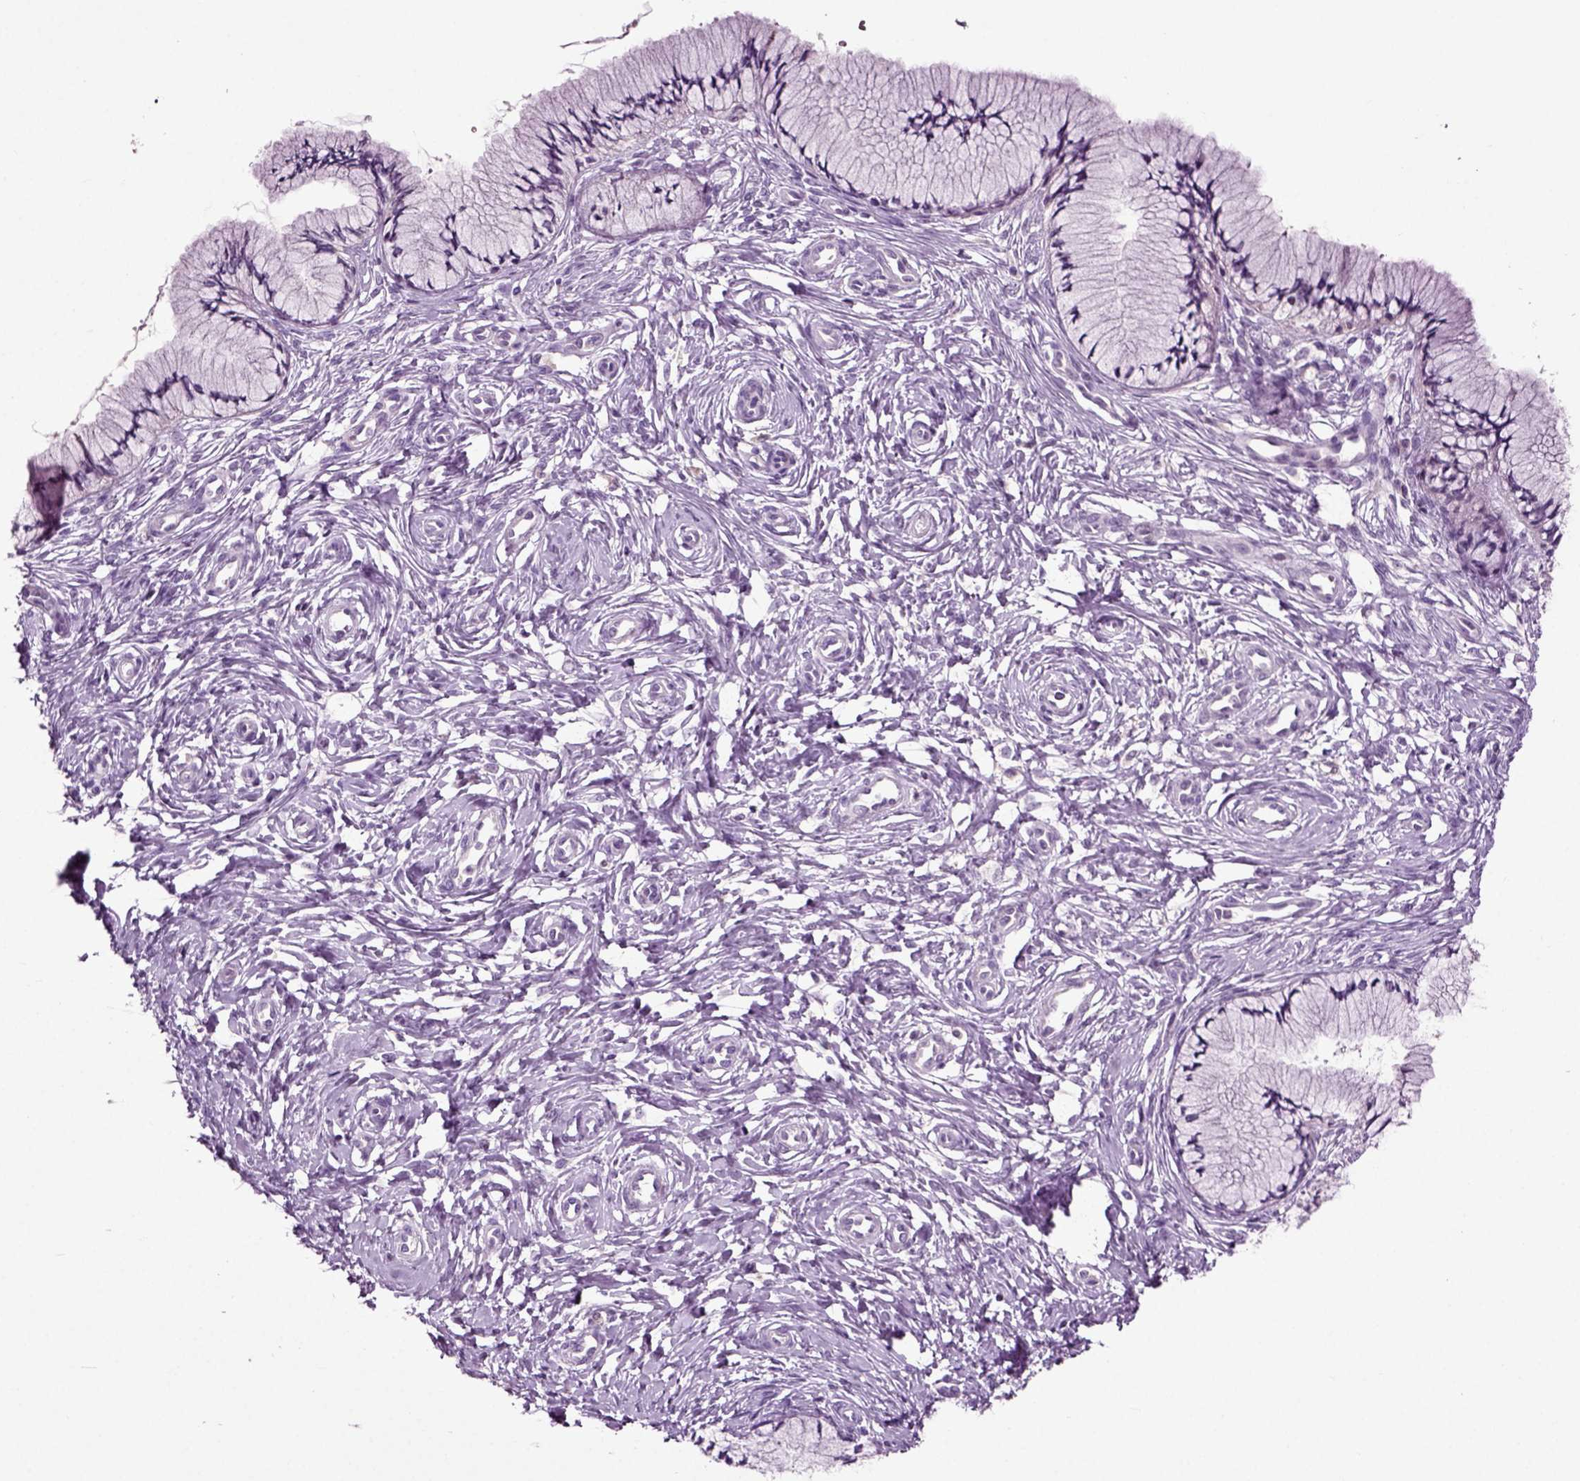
{"staining": {"intensity": "negative", "quantity": "none", "location": "none"}, "tissue": "cervix", "cell_type": "Glandular cells", "image_type": "normal", "snomed": [{"axis": "morphology", "description": "Normal tissue, NOS"}, {"axis": "topography", "description": "Cervix"}], "caption": "Immunohistochemical staining of benign human cervix displays no significant positivity in glandular cells.", "gene": "SPATA17", "patient": {"sex": "female", "age": 37}}